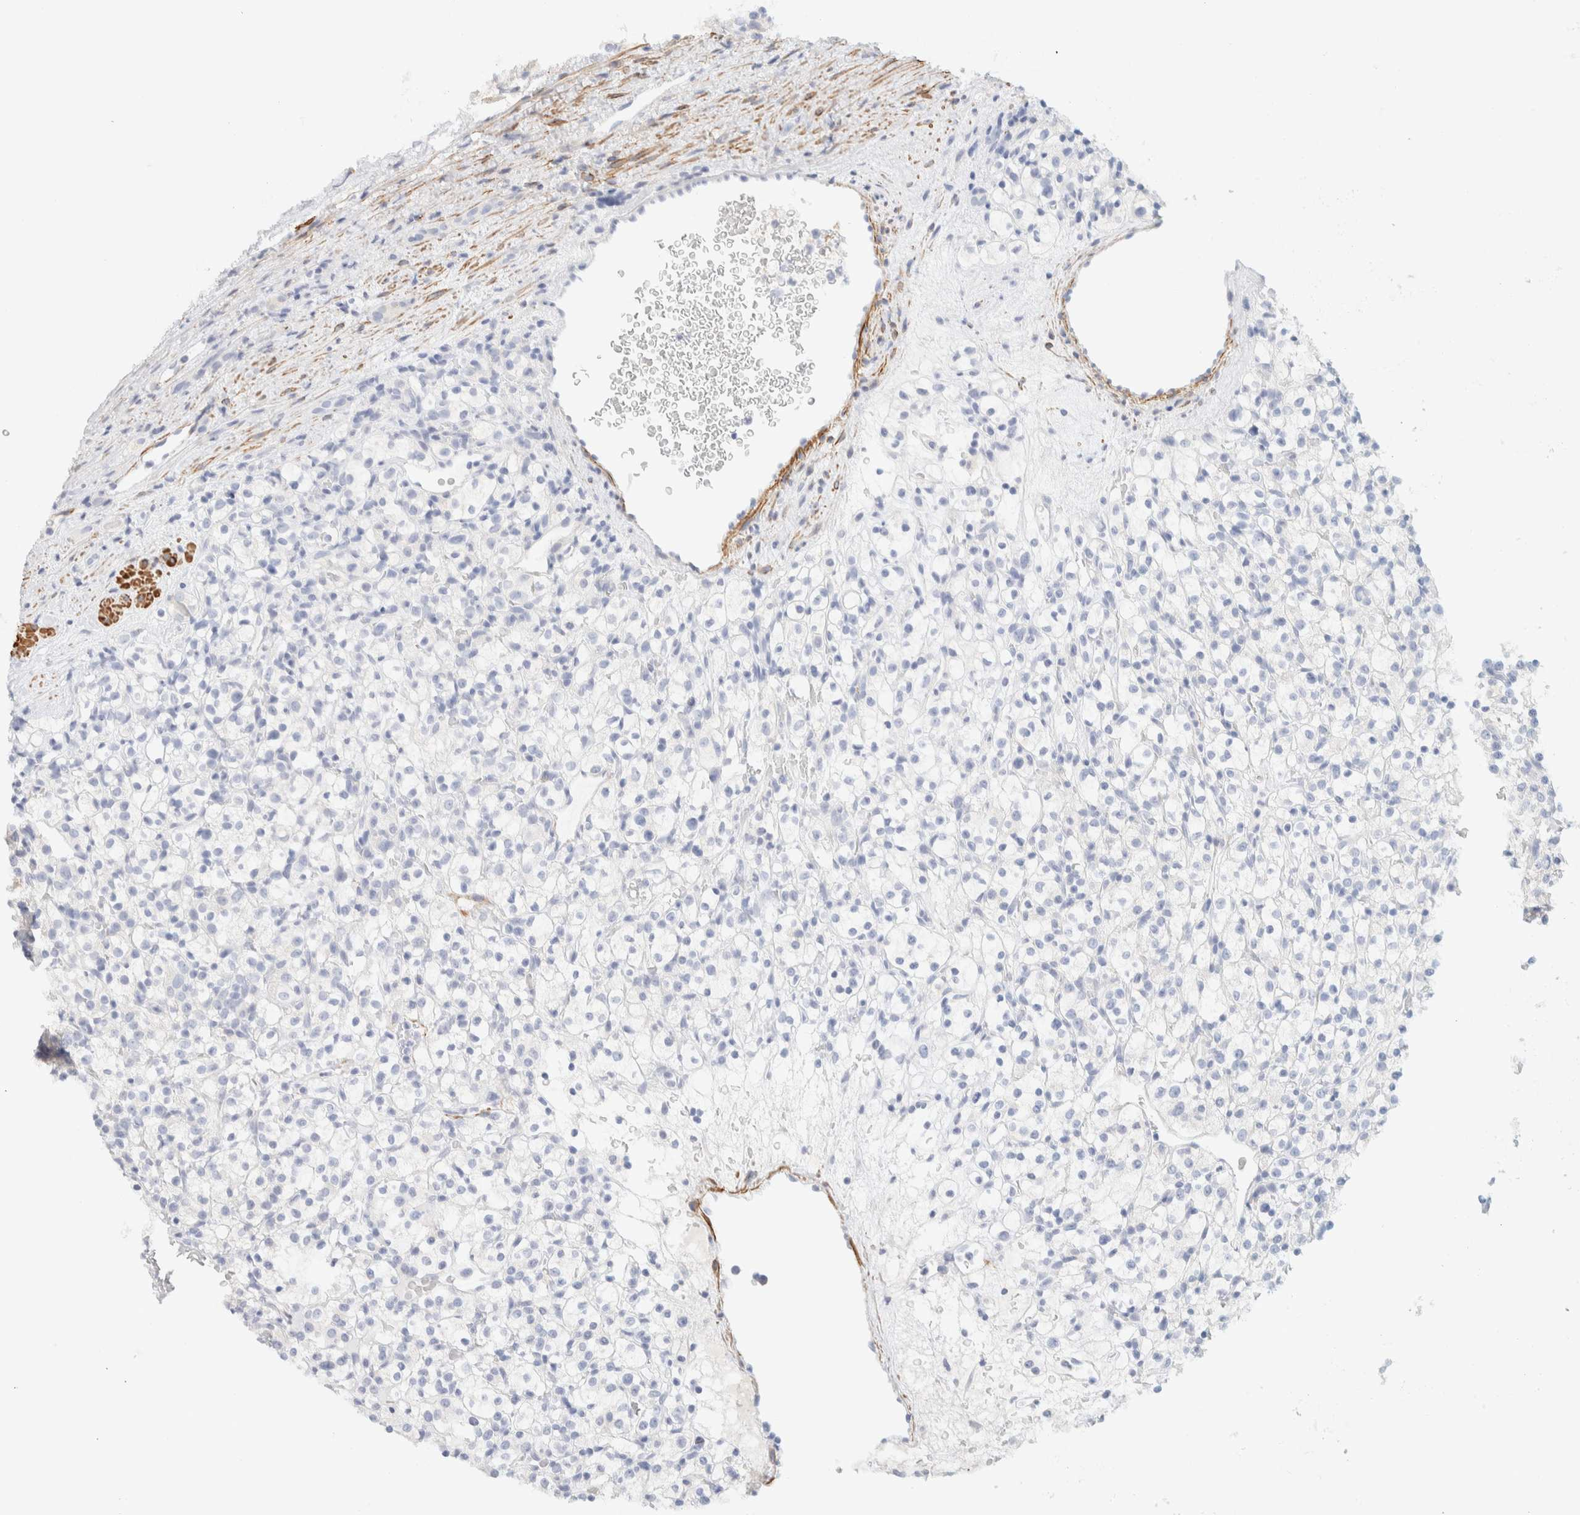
{"staining": {"intensity": "negative", "quantity": "none", "location": "none"}, "tissue": "renal cancer", "cell_type": "Tumor cells", "image_type": "cancer", "snomed": [{"axis": "morphology", "description": "Normal tissue, NOS"}, {"axis": "morphology", "description": "Adenocarcinoma, NOS"}, {"axis": "topography", "description": "Kidney"}], "caption": "The immunohistochemistry (IHC) histopathology image has no significant positivity in tumor cells of renal cancer (adenocarcinoma) tissue.", "gene": "AFMID", "patient": {"sex": "female", "age": 72}}